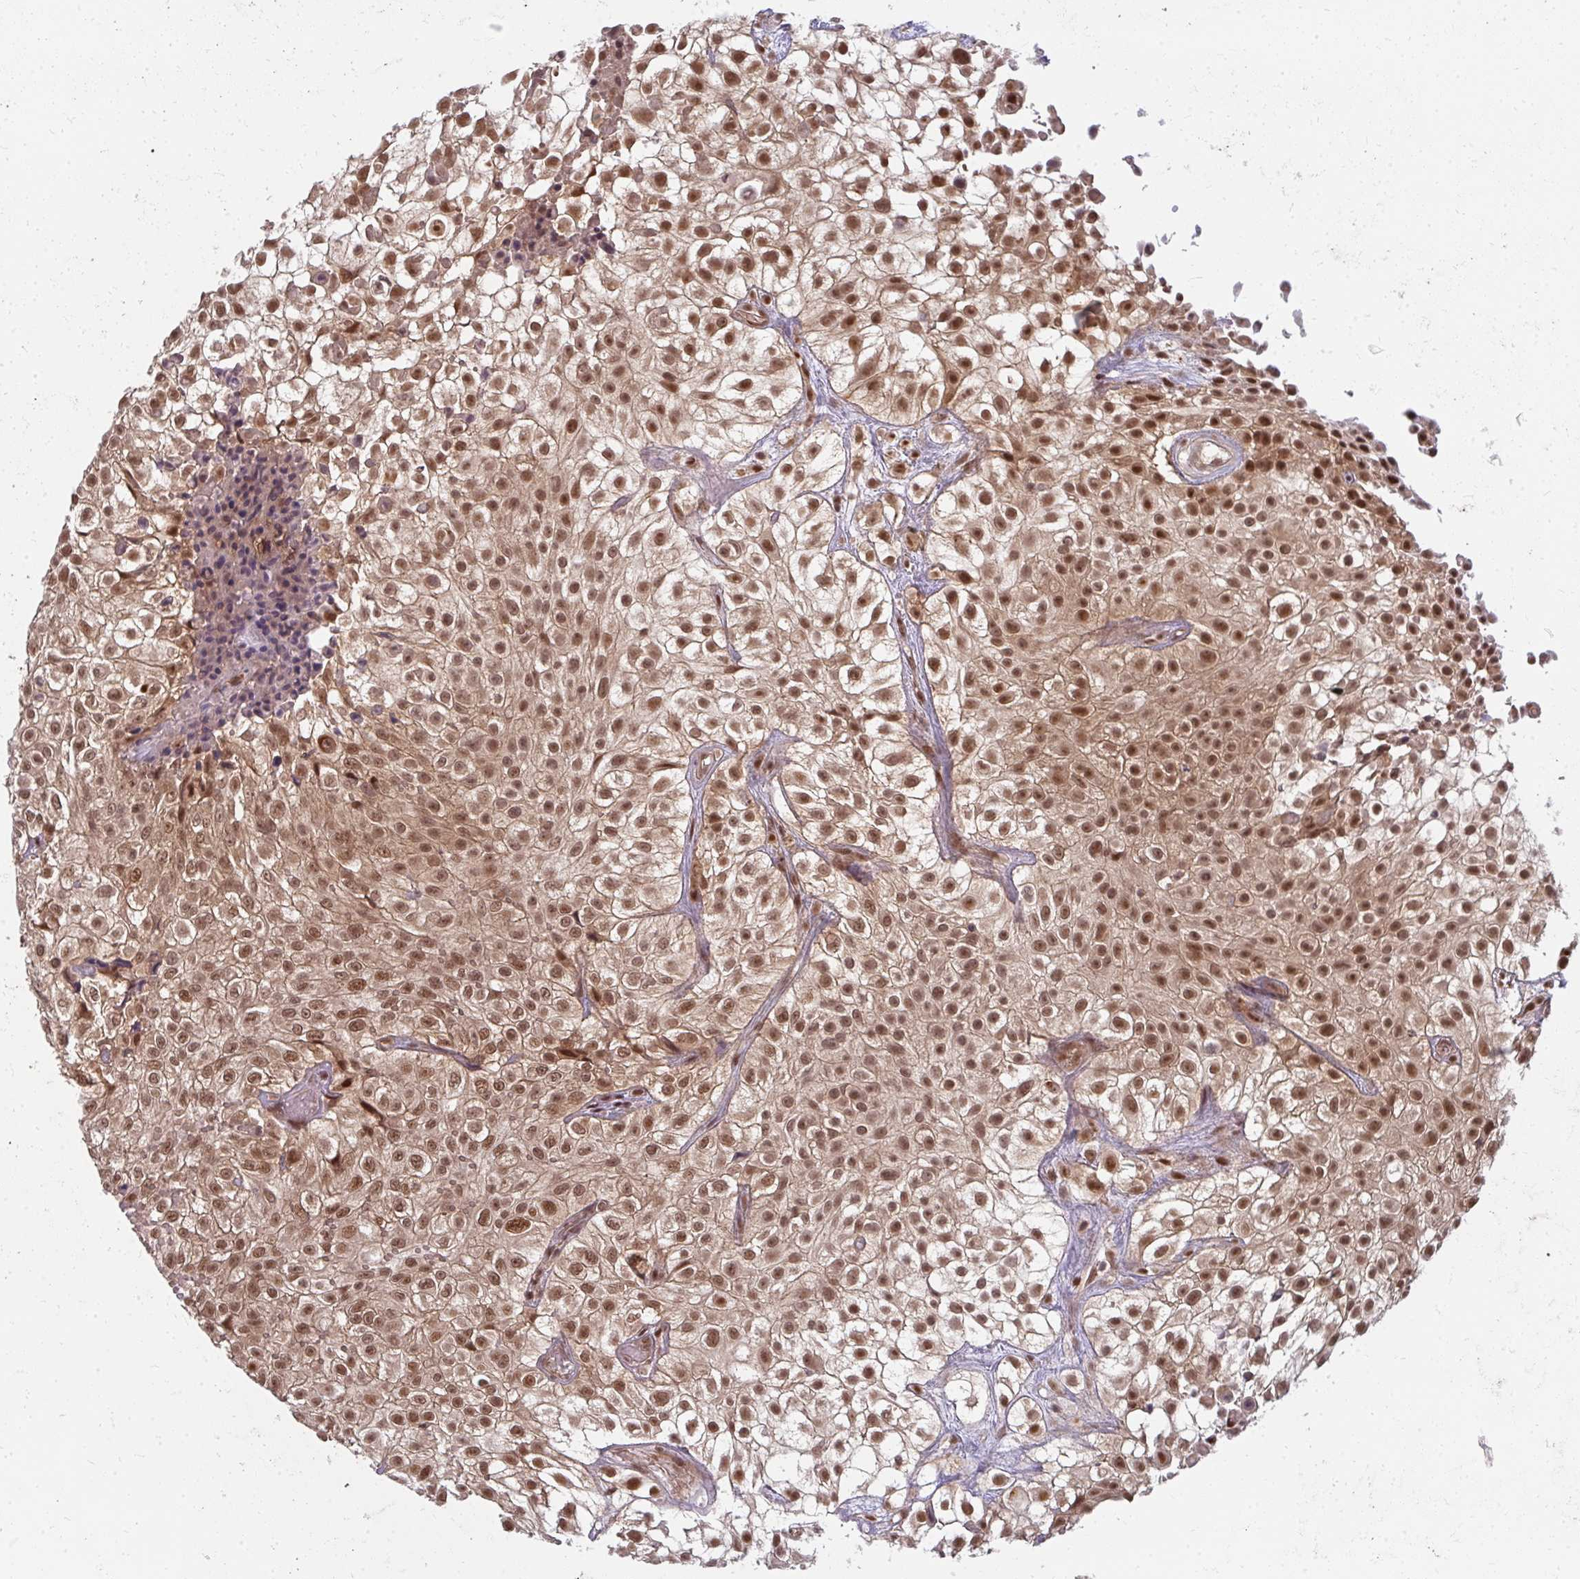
{"staining": {"intensity": "moderate", "quantity": ">75%", "location": "cytoplasmic/membranous,nuclear"}, "tissue": "urothelial cancer", "cell_type": "Tumor cells", "image_type": "cancer", "snomed": [{"axis": "morphology", "description": "Urothelial carcinoma, High grade"}, {"axis": "topography", "description": "Urinary bladder"}], "caption": "This photomicrograph shows IHC staining of urothelial carcinoma (high-grade), with medium moderate cytoplasmic/membranous and nuclear expression in about >75% of tumor cells.", "gene": "GTF3C6", "patient": {"sex": "male", "age": 56}}